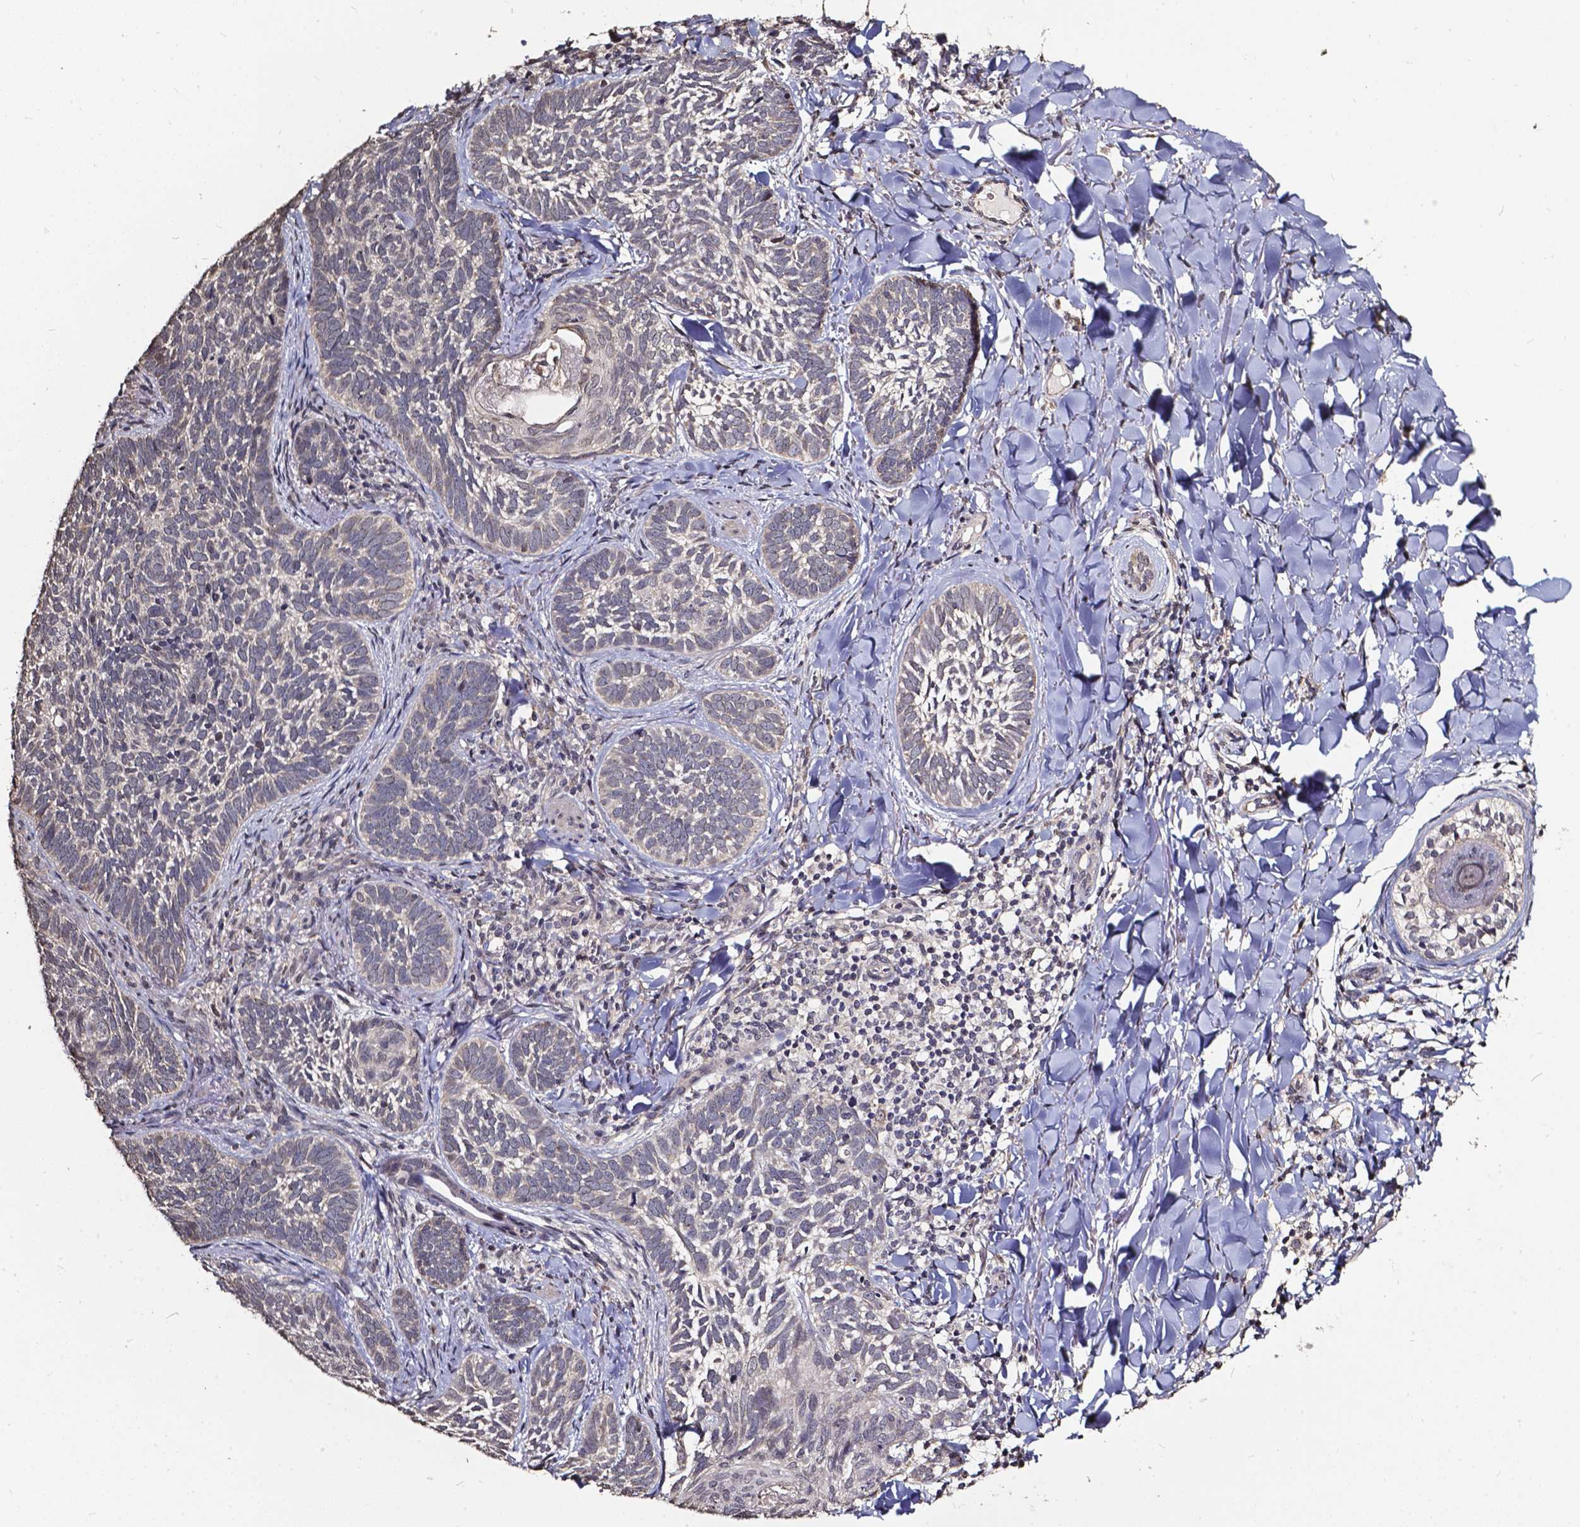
{"staining": {"intensity": "negative", "quantity": "none", "location": "none"}, "tissue": "skin cancer", "cell_type": "Tumor cells", "image_type": "cancer", "snomed": [{"axis": "morphology", "description": "Normal tissue, NOS"}, {"axis": "morphology", "description": "Basal cell carcinoma"}, {"axis": "topography", "description": "Skin"}], "caption": "High power microscopy image of an immunohistochemistry (IHC) photomicrograph of skin basal cell carcinoma, revealing no significant positivity in tumor cells.", "gene": "GLRA2", "patient": {"sex": "male", "age": 46}}